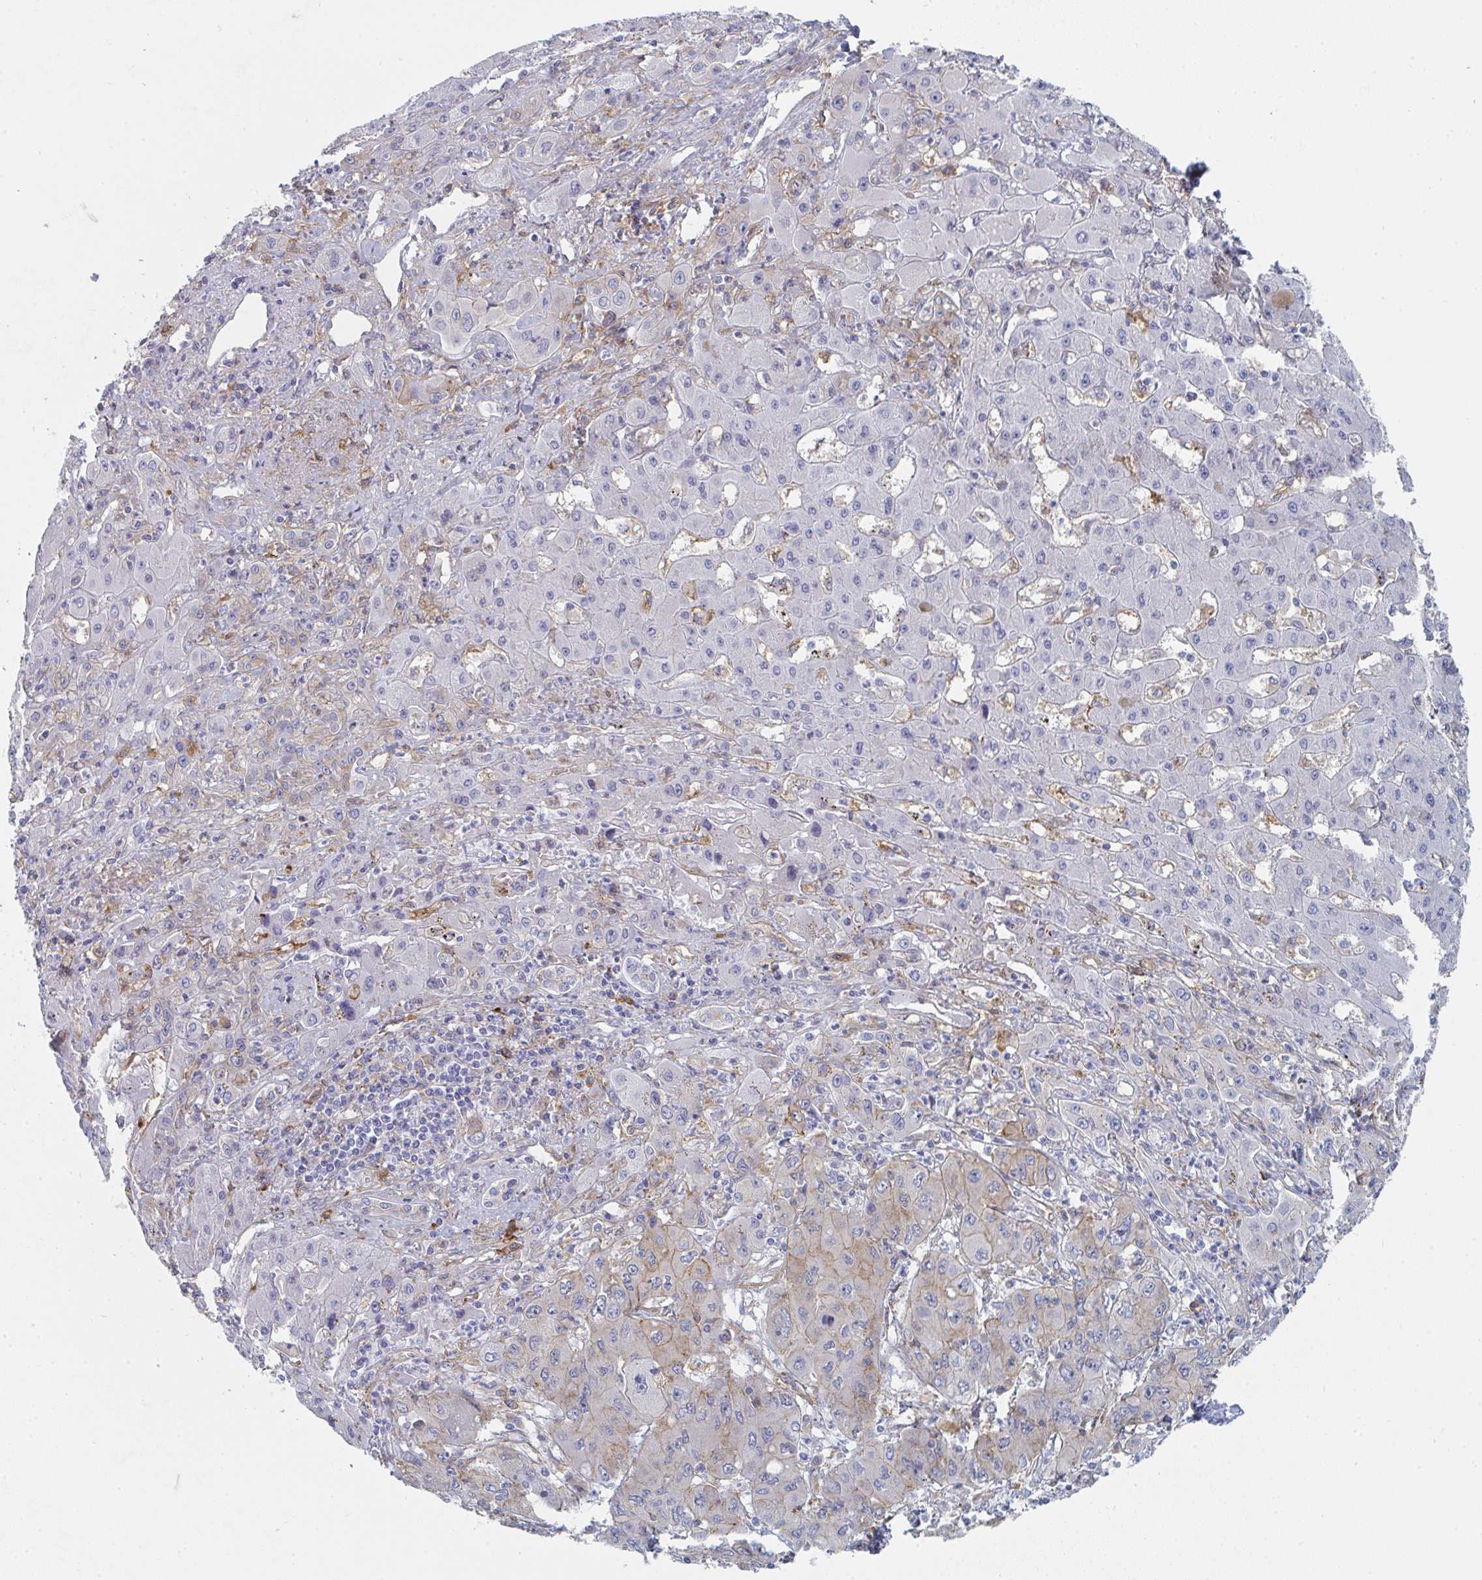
{"staining": {"intensity": "moderate", "quantity": "<25%", "location": "cytoplasmic/membranous"}, "tissue": "liver cancer", "cell_type": "Tumor cells", "image_type": "cancer", "snomed": [{"axis": "morphology", "description": "Cholangiocarcinoma"}, {"axis": "topography", "description": "Liver"}], "caption": "Liver cancer (cholangiocarcinoma) stained with a protein marker reveals moderate staining in tumor cells.", "gene": "DAB2", "patient": {"sex": "male", "age": 67}}